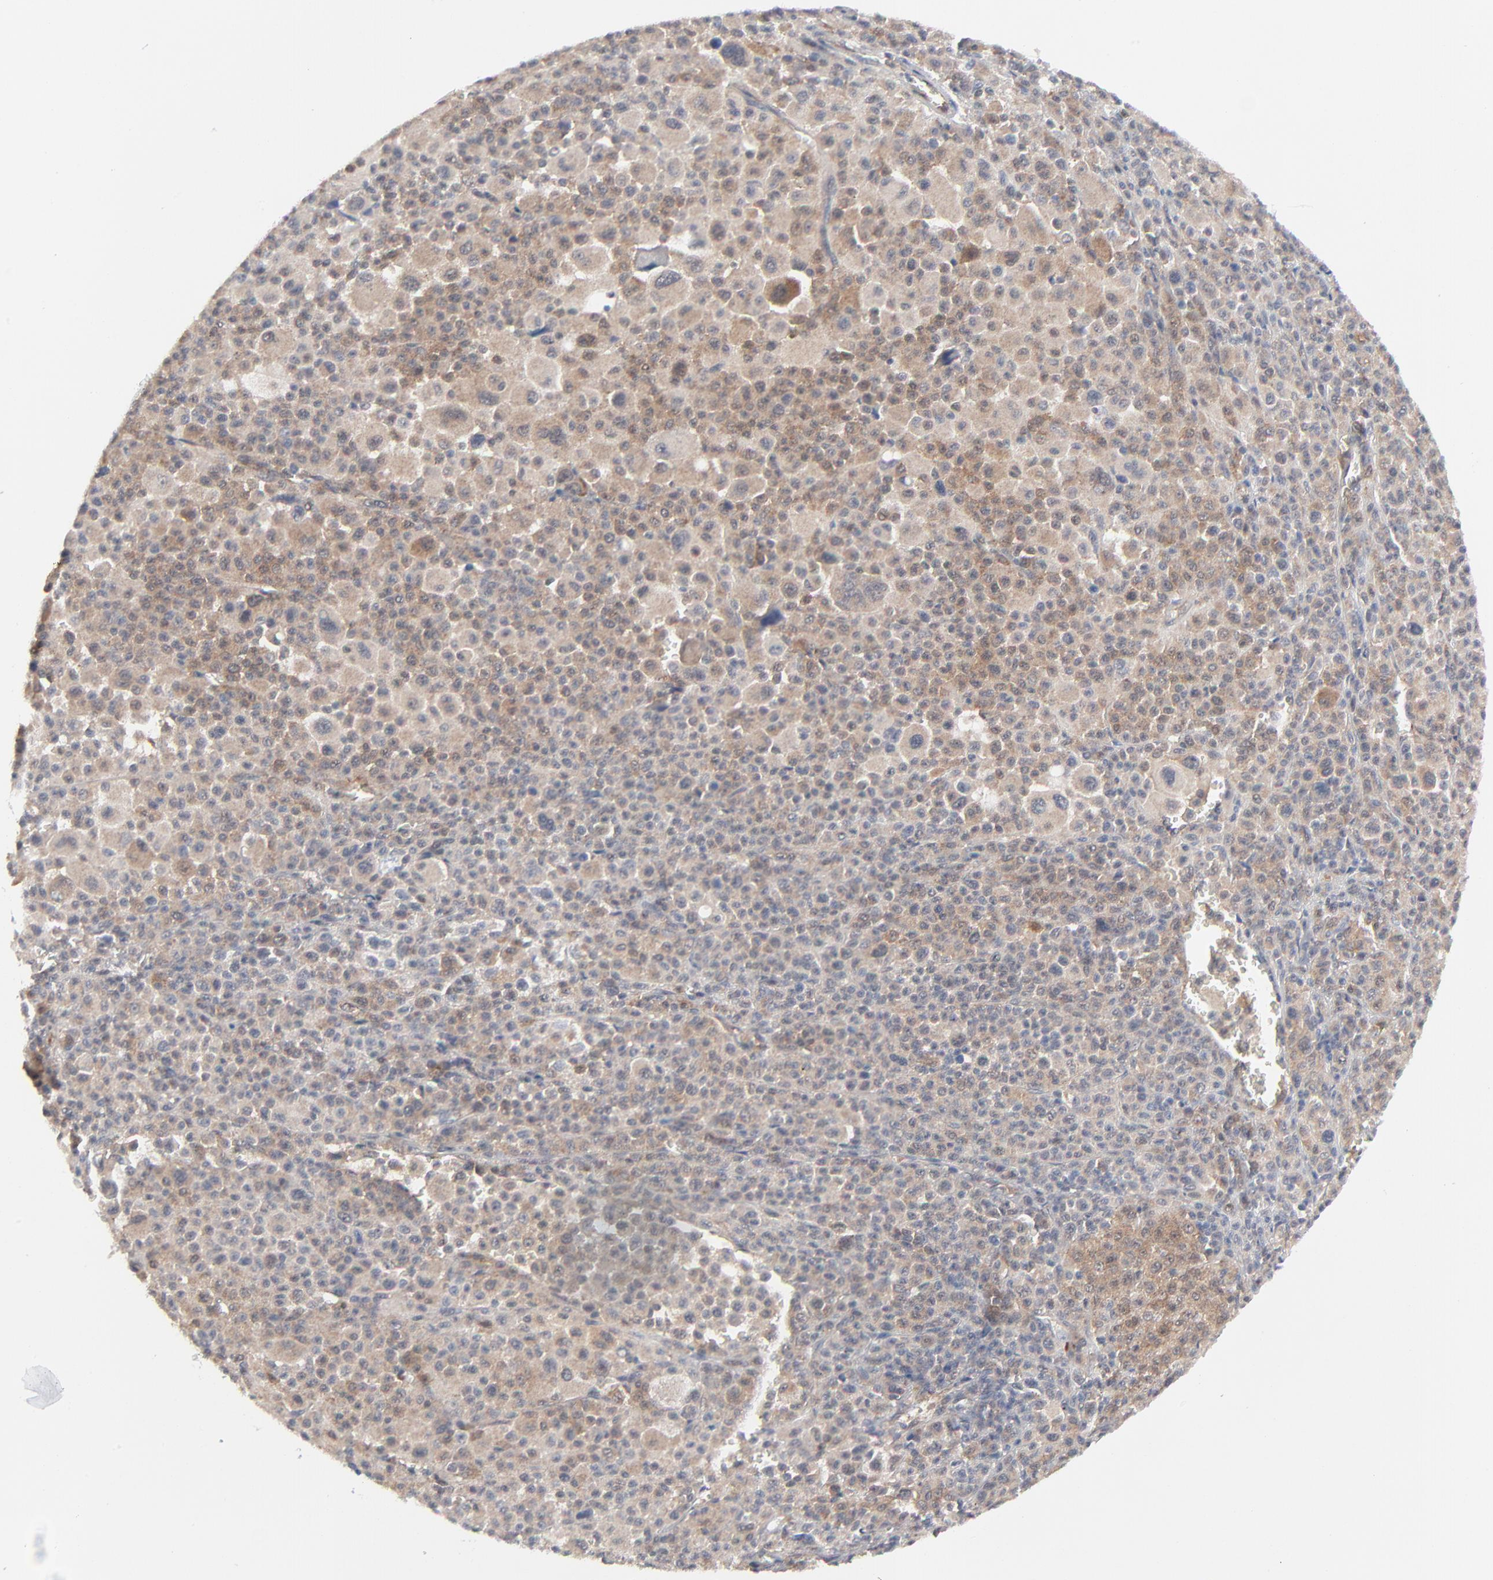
{"staining": {"intensity": "weak", "quantity": ">75%", "location": "cytoplasmic/membranous"}, "tissue": "melanoma", "cell_type": "Tumor cells", "image_type": "cancer", "snomed": [{"axis": "morphology", "description": "Malignant melanoma, Metastatic site"}, {"axis": "topography", "description": "Skin"}], "caption": "DAB (3,3'-diaminobenzidine) immunohistochemical staining of malignant melanoma (metastatic site) demonstrates weak cytoplasmic/membranous protein staining in approximately >75% of tumor cells. (brown staining indicates protein expression, while blue staining denotes nuclei).", "gene": "RPS6KB1", "patient": {"sex": "female", "age": 74}}